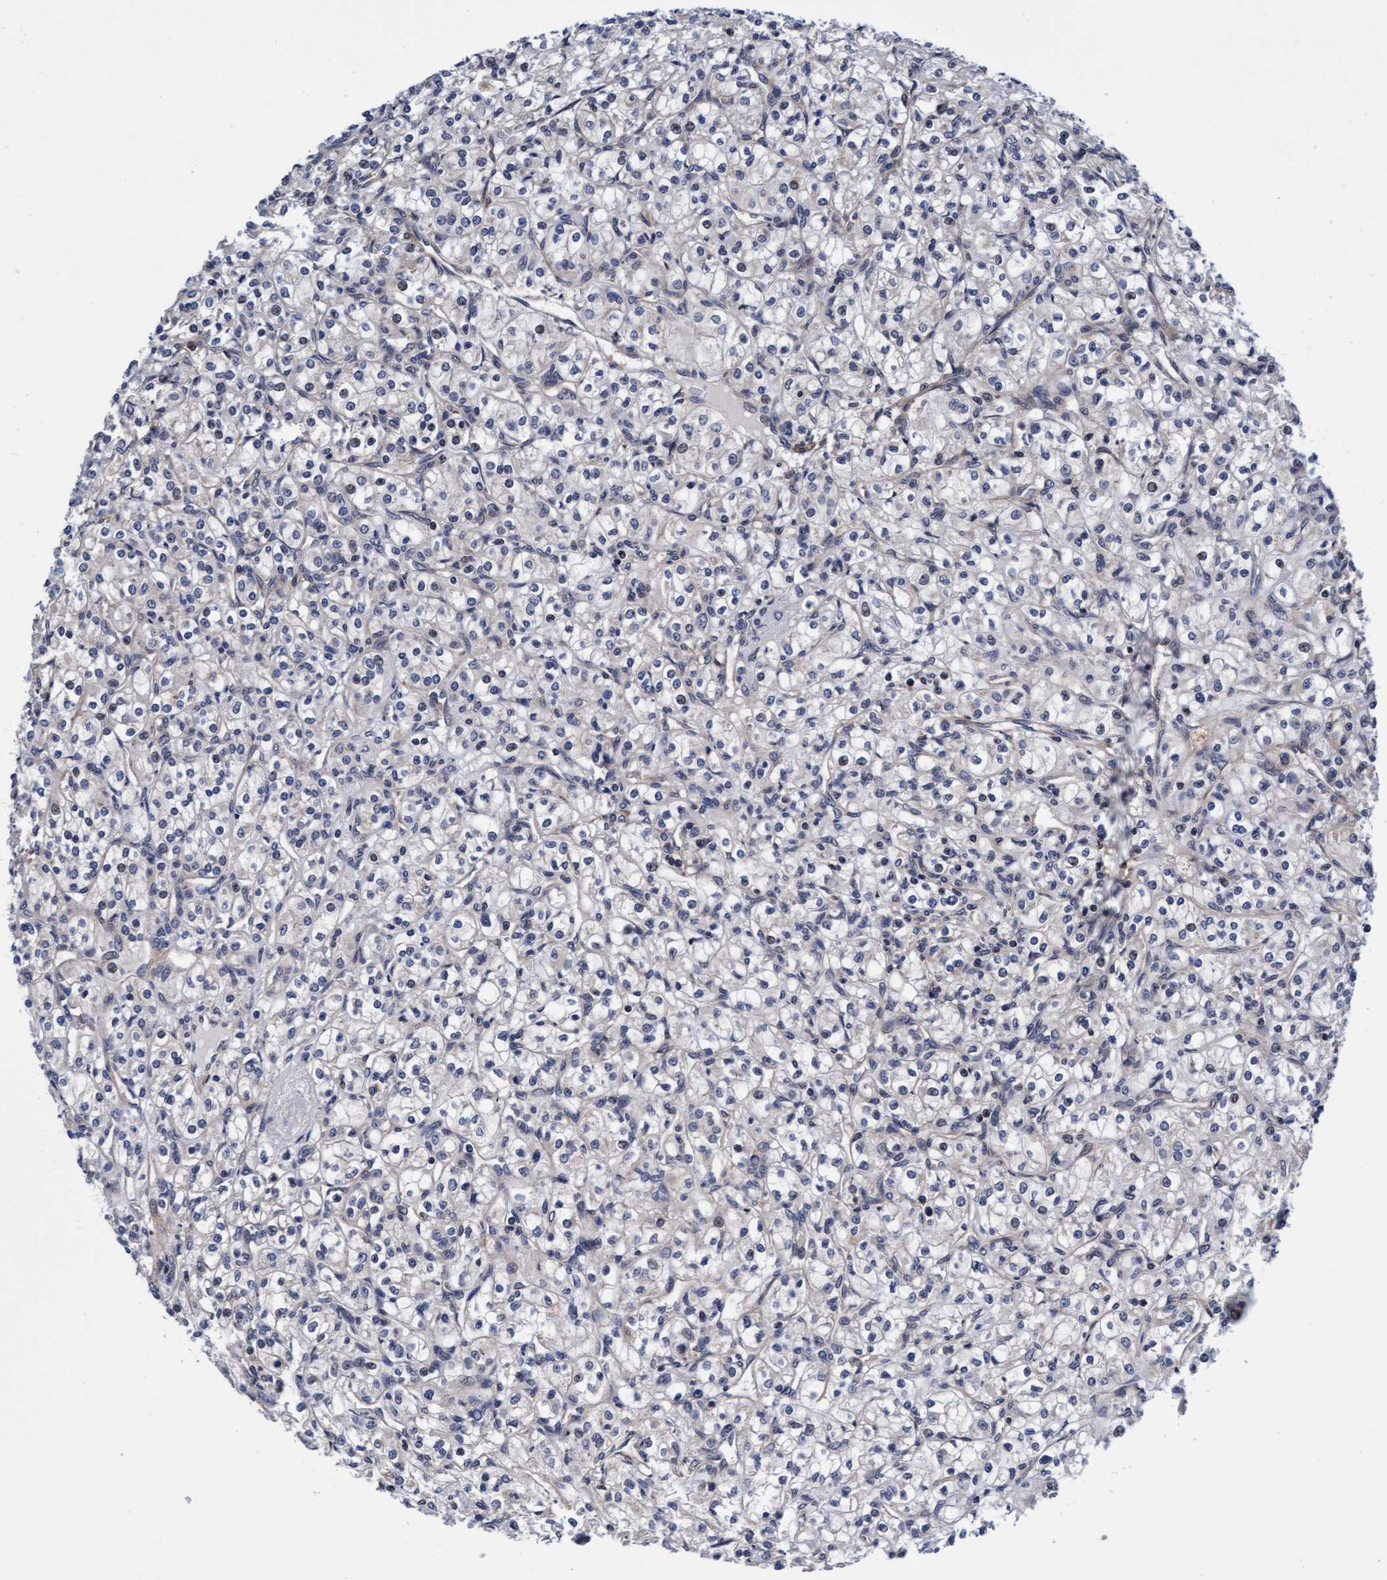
{"staining": {"intensity": "negative", "quantity": "none", "location": "none"}, "tissue": "renal cancer", "cell_type": "Tumor cells", "image_type": "cancer", "snomed": [{"axis": "morphology", "description": "Adenocarcinoma, NOS"}, {"axis": "topography", "description": "Kidney"}], "caption": "This is an immunohistochemistry (IHC) photomicrograph of renal cancer. There is no positivity in tumor cells.", "gene": "EFCAB13", "patient": {"sex": "male", "age": 77}}